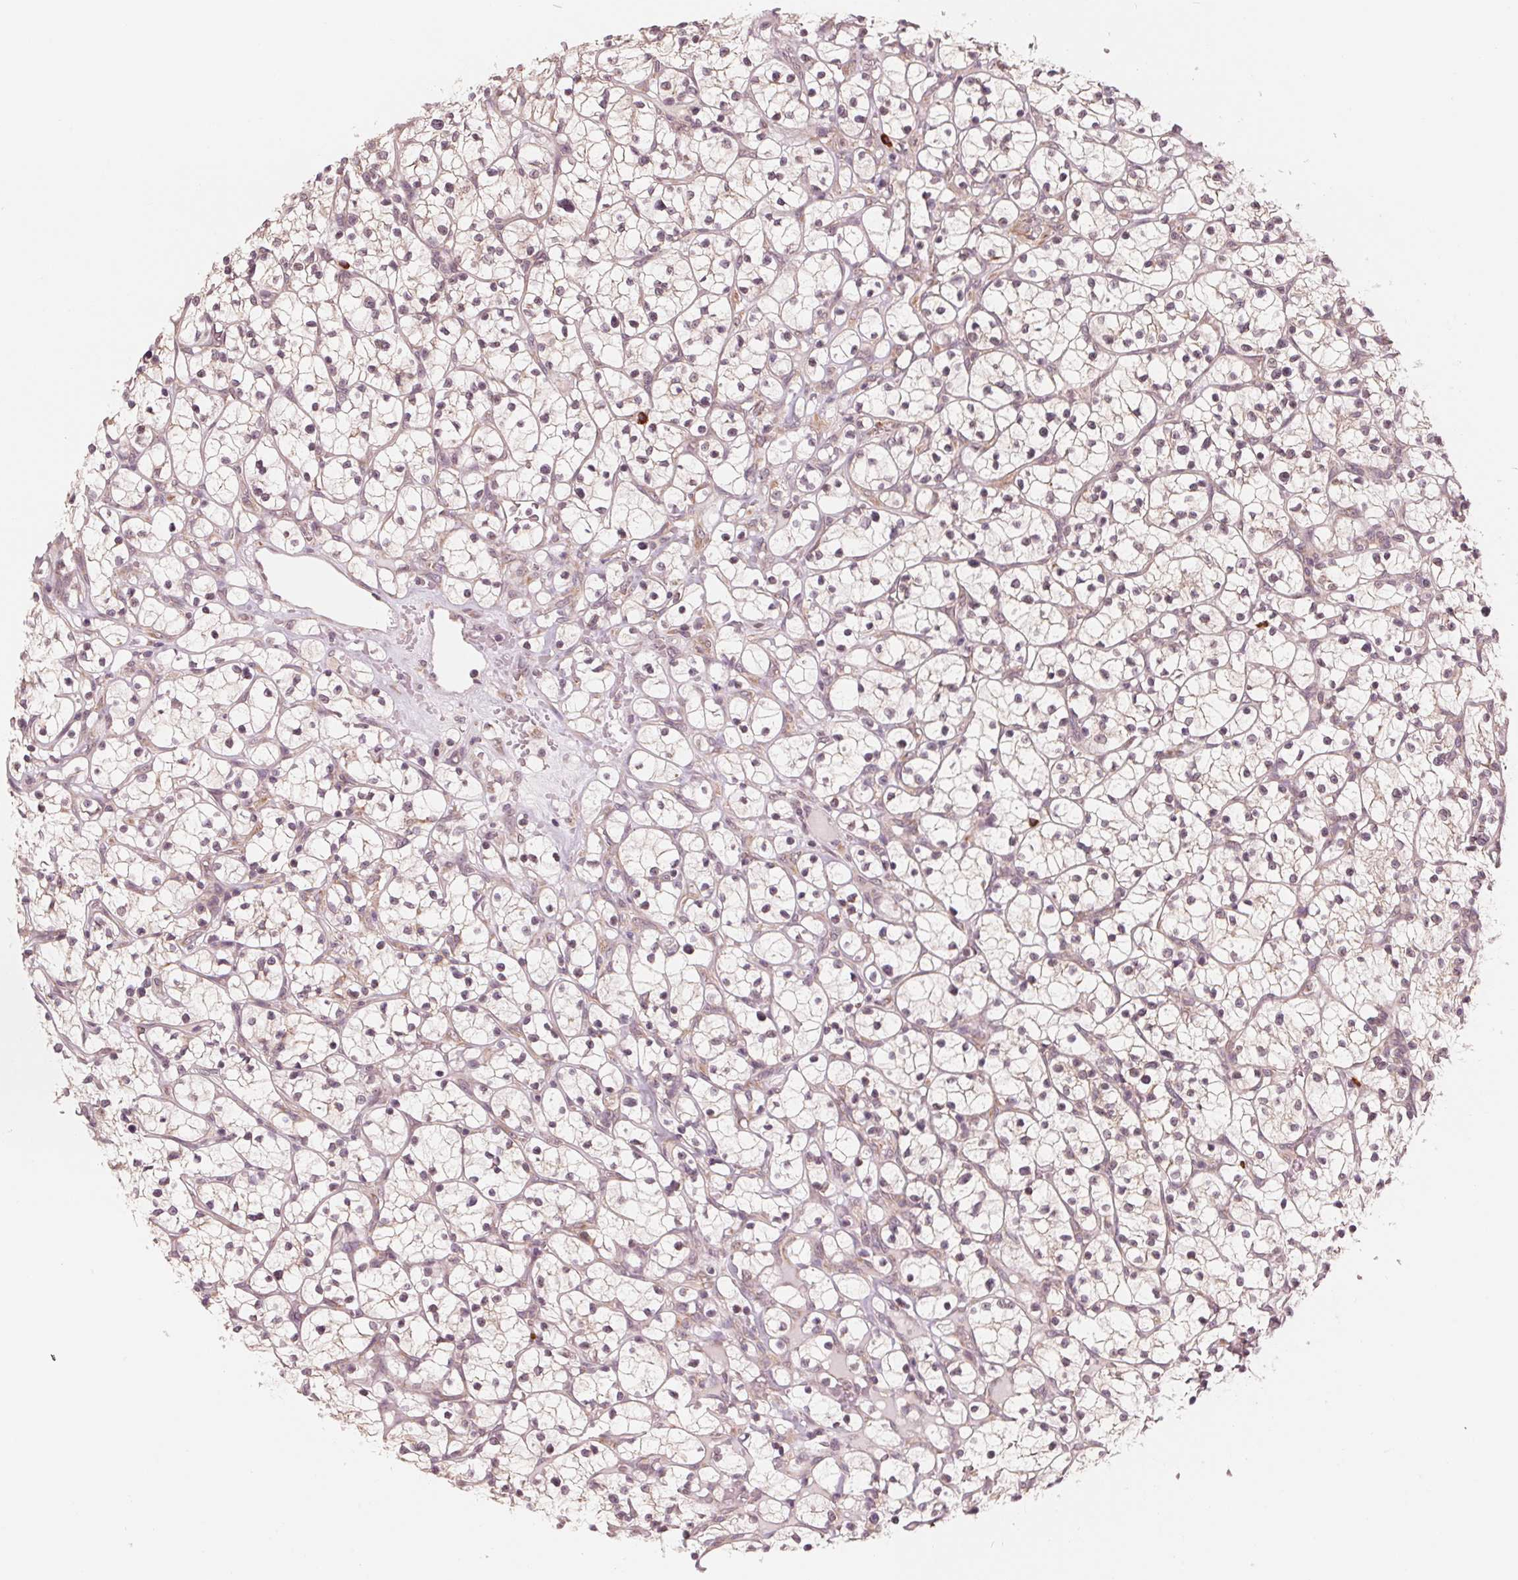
{"staining": {"intensity": "negative", "quantity": "none", "location": "none"}, "tissue": "renal cancer", "cell_type": "Tumor cells", "image_type": "cancer", "snomed": [{"axis": "morphology", "description": "Adenocarcinoma, NOS"}, {"axis": "topography", "description": "Kidney"}], "caption": "Immunohistochemistry image of human renal cancer stained for a protein (brown), which demonstrates no expression in tumor cells.", "gene": "GIGYF2", "patient": {"sex": "female", "age": 64}}